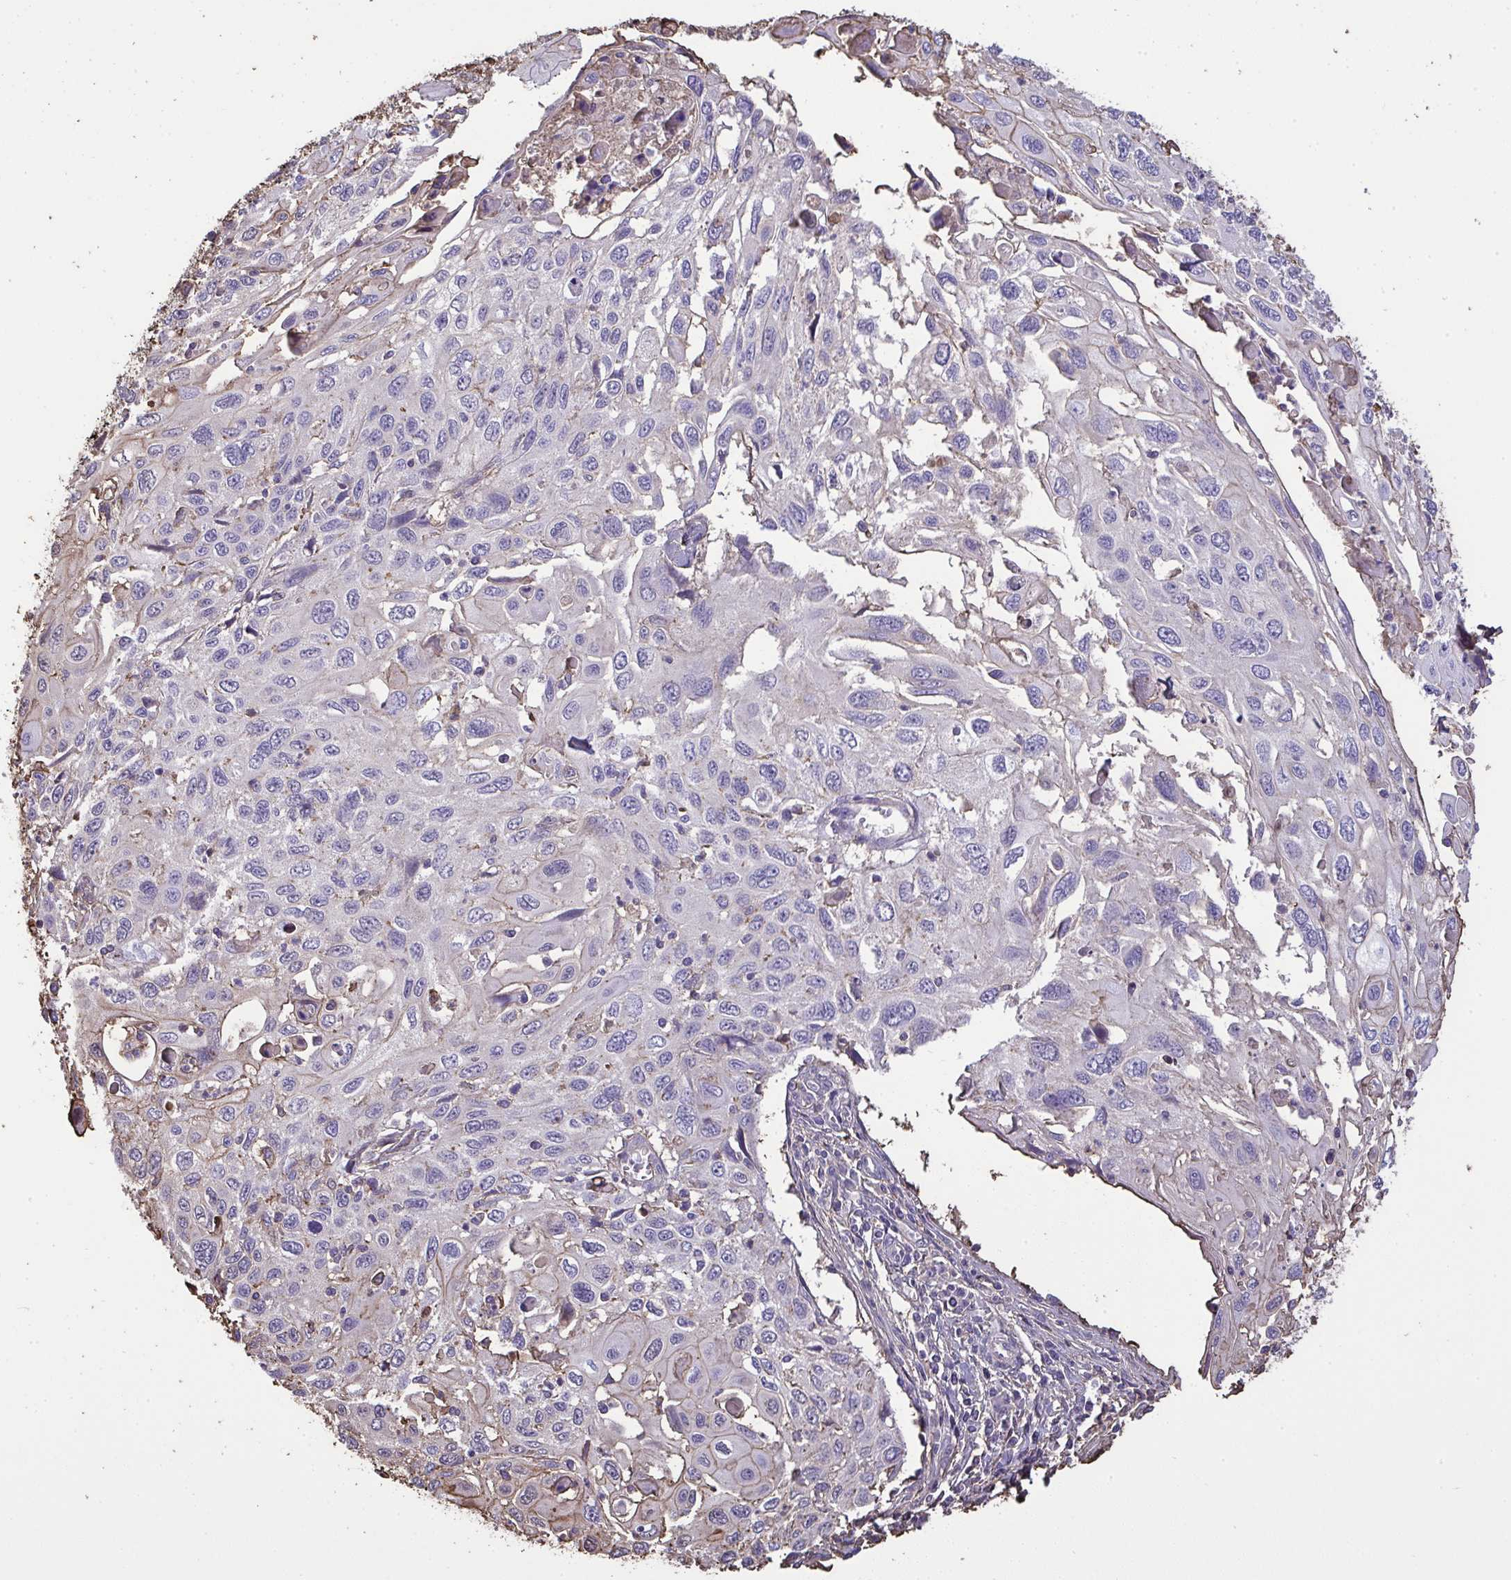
{"staining": {"intensity": "negative", "quantity": "none", "location": "none"}, "tissue": "cervical cancer", "cell_type": "Tumor cells", "image_type": "cancer", "snomed": [{"axis": "morphology", "description": "Squamous cell carcinoma, NOS"}, {"axis": "topography", "description": "Cervix"}], "caption": "The micrograph displays no staining of tumor cells in cervical squamous cell carcinoma.", "gene": "ANXA5", "patient": {"sex": "female", "age": 70}}